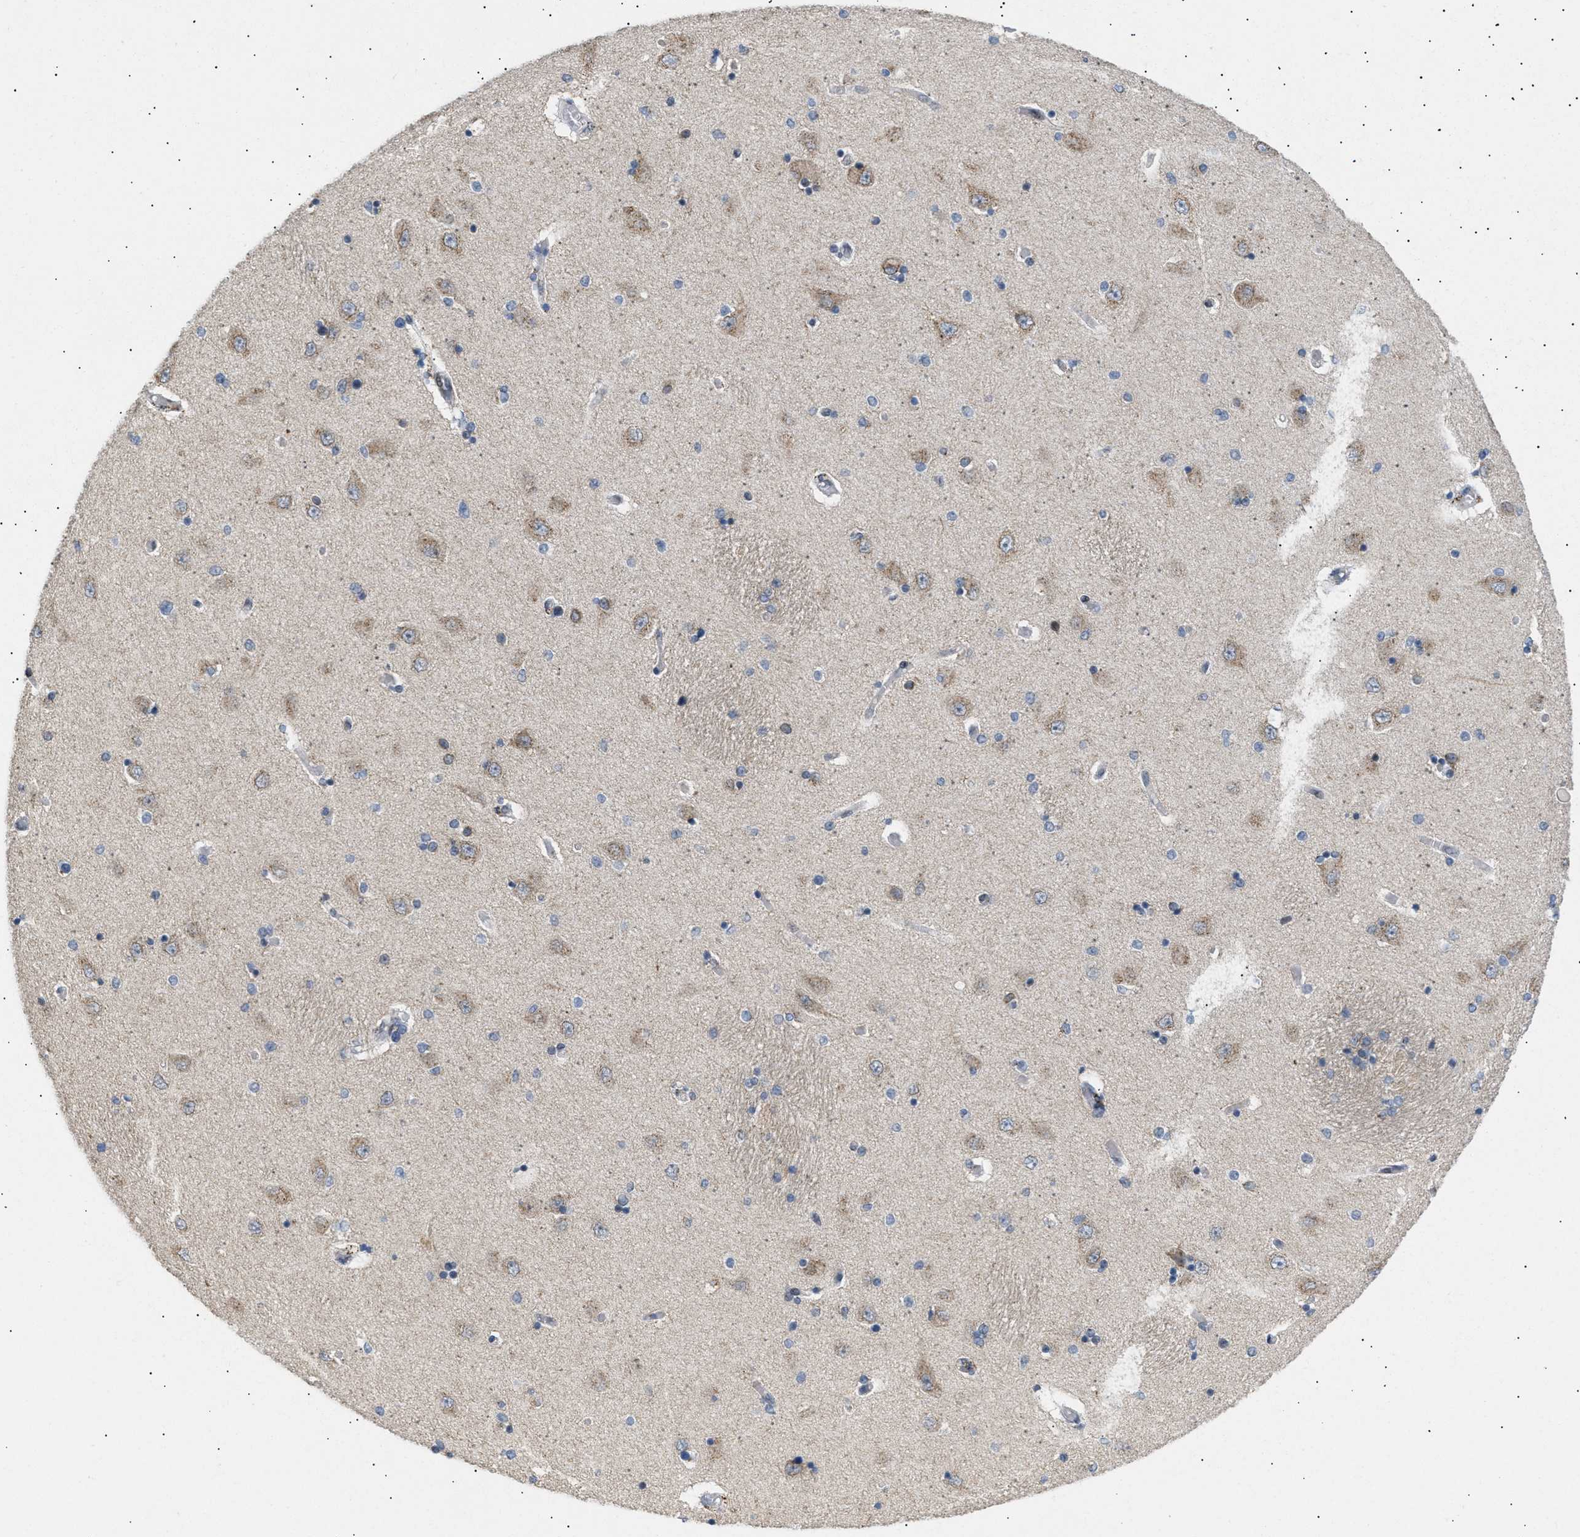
{"staining": {"intensity": "negative", "quantity": "none", "location": "none"}, "tissue": "hippocampus", "cell_type": "Glial cells", "image_type": "normal", "snomed": [{"axis": "morphology", "description": "Normal tissue, NOS"}, {"axis": "topography", "description": "Hippocampus"}], "caption": "An immunohistochemistry photomicrograph of normal hippocampus is shown. There is no staining in glial cells of hippocampus.", "gene": "PPARD", "patient": {"sex": "female", "age": 54}}